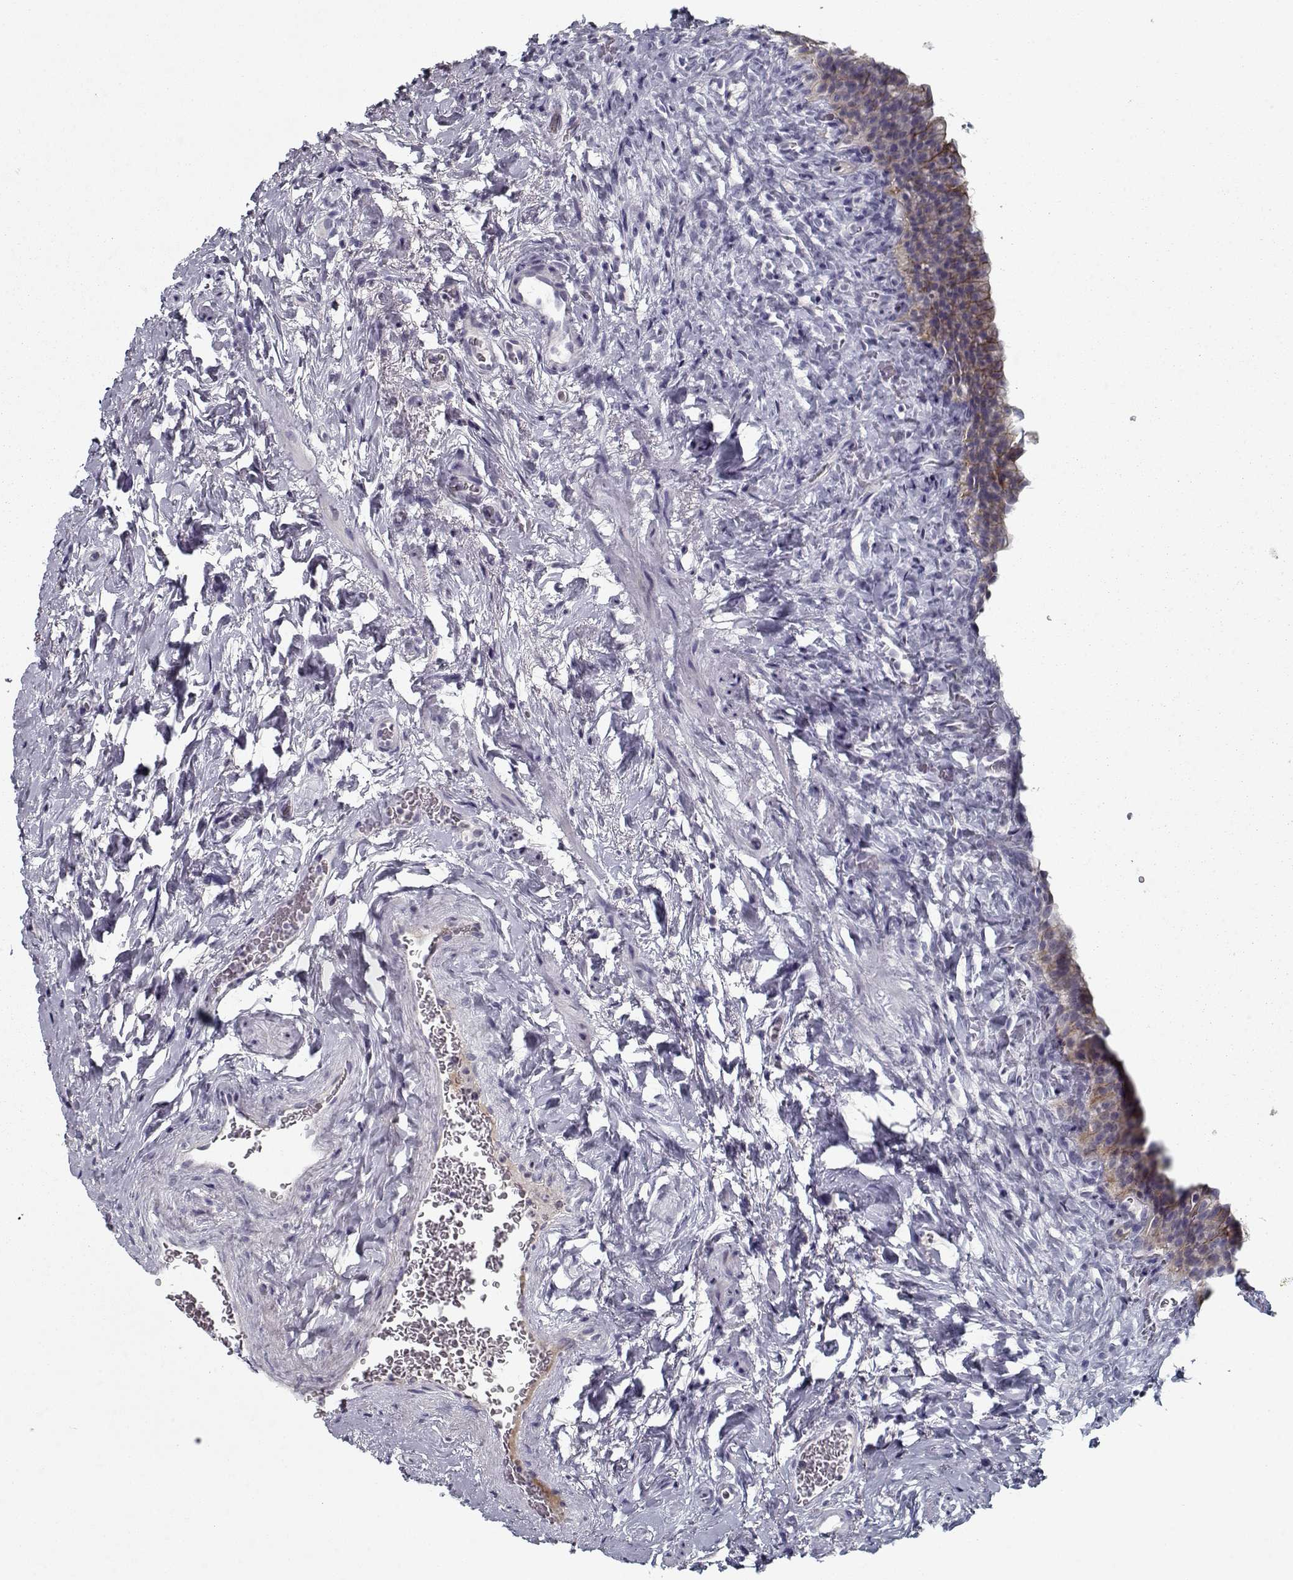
{"staining": {"intensity": "weak", "quantity": "<25%", "location": "cytoplasmic/membranous"}, "tissue": "urinary bladder", "cell_type": "Urothelial cells", "image_type": "normal", "snomed": [{"axis": "morphology", "description": "Normal tissue, NOS"}, {"axis": "topography", "description": "Urinary bladder"}], "caption": "An immunohistochemistry (IHC) image of normal urinary bladder is shown. There is no staining in urothelial cells of urinary bladder.", "gene": "DDX25", "patient": {"sex": "male", "age": 76}}